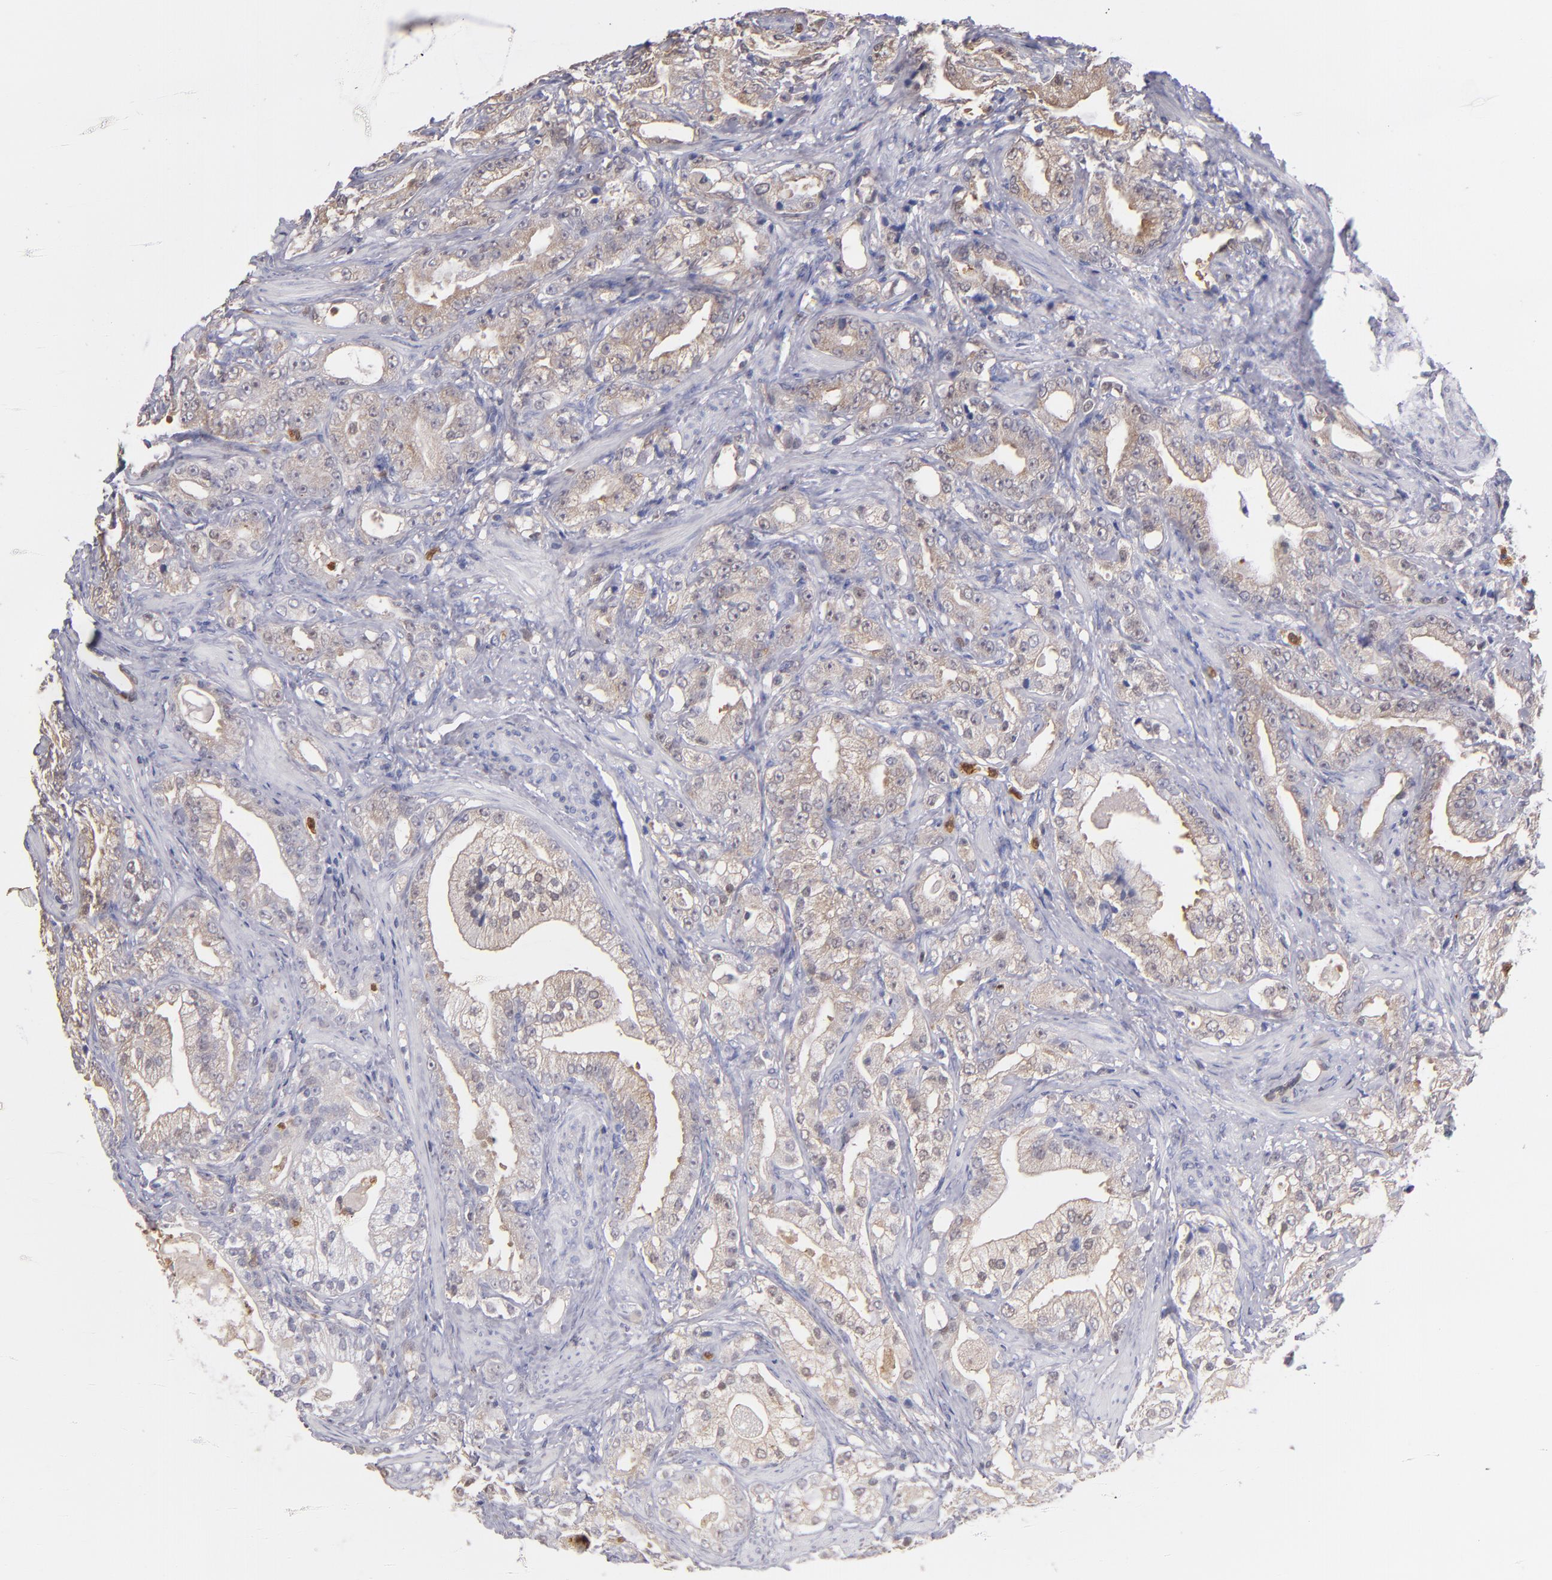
{"staining": {"intensity": "weak", "quantity": "25%-75%", "location": "cytoplasmic/membranous"}, "tissue": "prostate cancer", "cell_type": "Tumor cells", "image_type": "cancer", "snomed": [{"axis": "morphology", "description": "Adenocarcinoma, Low grade"}, {"axis": "topography", "description": "Prostate"}], "caption": "Protein expression analysis of human prostate adenocarcinoma (low-grade) reveals weak cytoplasmic/membranous positivity in approximately 25%-75% of tumor cells.", "gene": "PRKCD", "patient": {"sex": "male", "age": 59}}